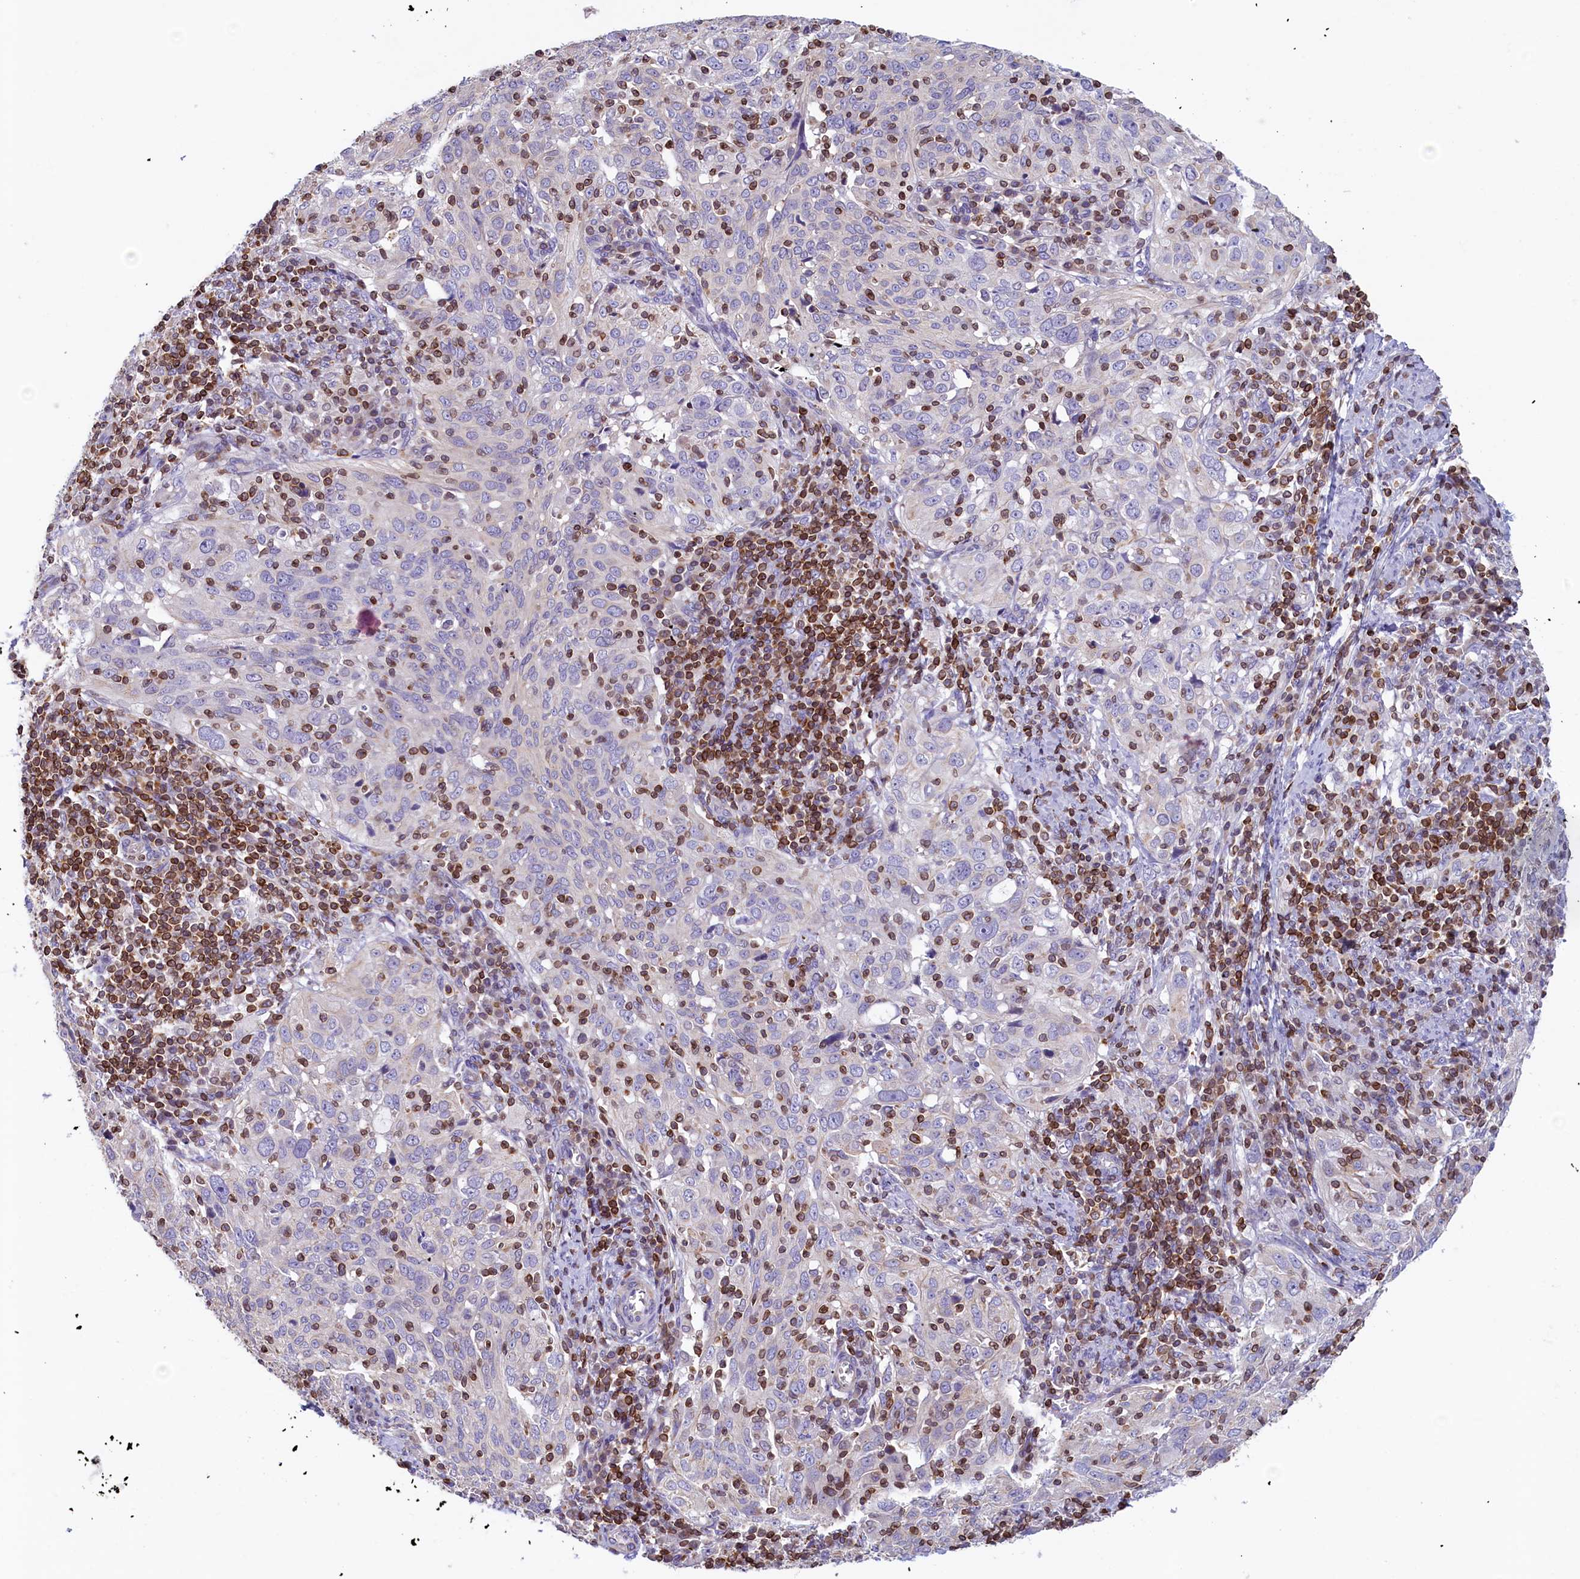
{"staining": {"intensity": "negative", "quantity": "none", "location": "none"}, "tissue": "cervical cancer", "cell_type": "Tumor cells", "image_type": "cancer", "snomed": [{"axis": "morphology", "description": "Normal tissue, NOS"}, {"axis": "morphology", "description": "Squamous cell carcinoma, NOS"}, {"axis": "topography", "description": "Cervix"}], "caption": "An immunohistochemistry histopathology image of cervical cancer (squamous cell carcinoma) is shown. There is no staining in tumor cells of cervical cancer (squamous cell carcinoma).", "gene": "TRAF3IP3", "patient": {"sex": "female", "age": 31}}